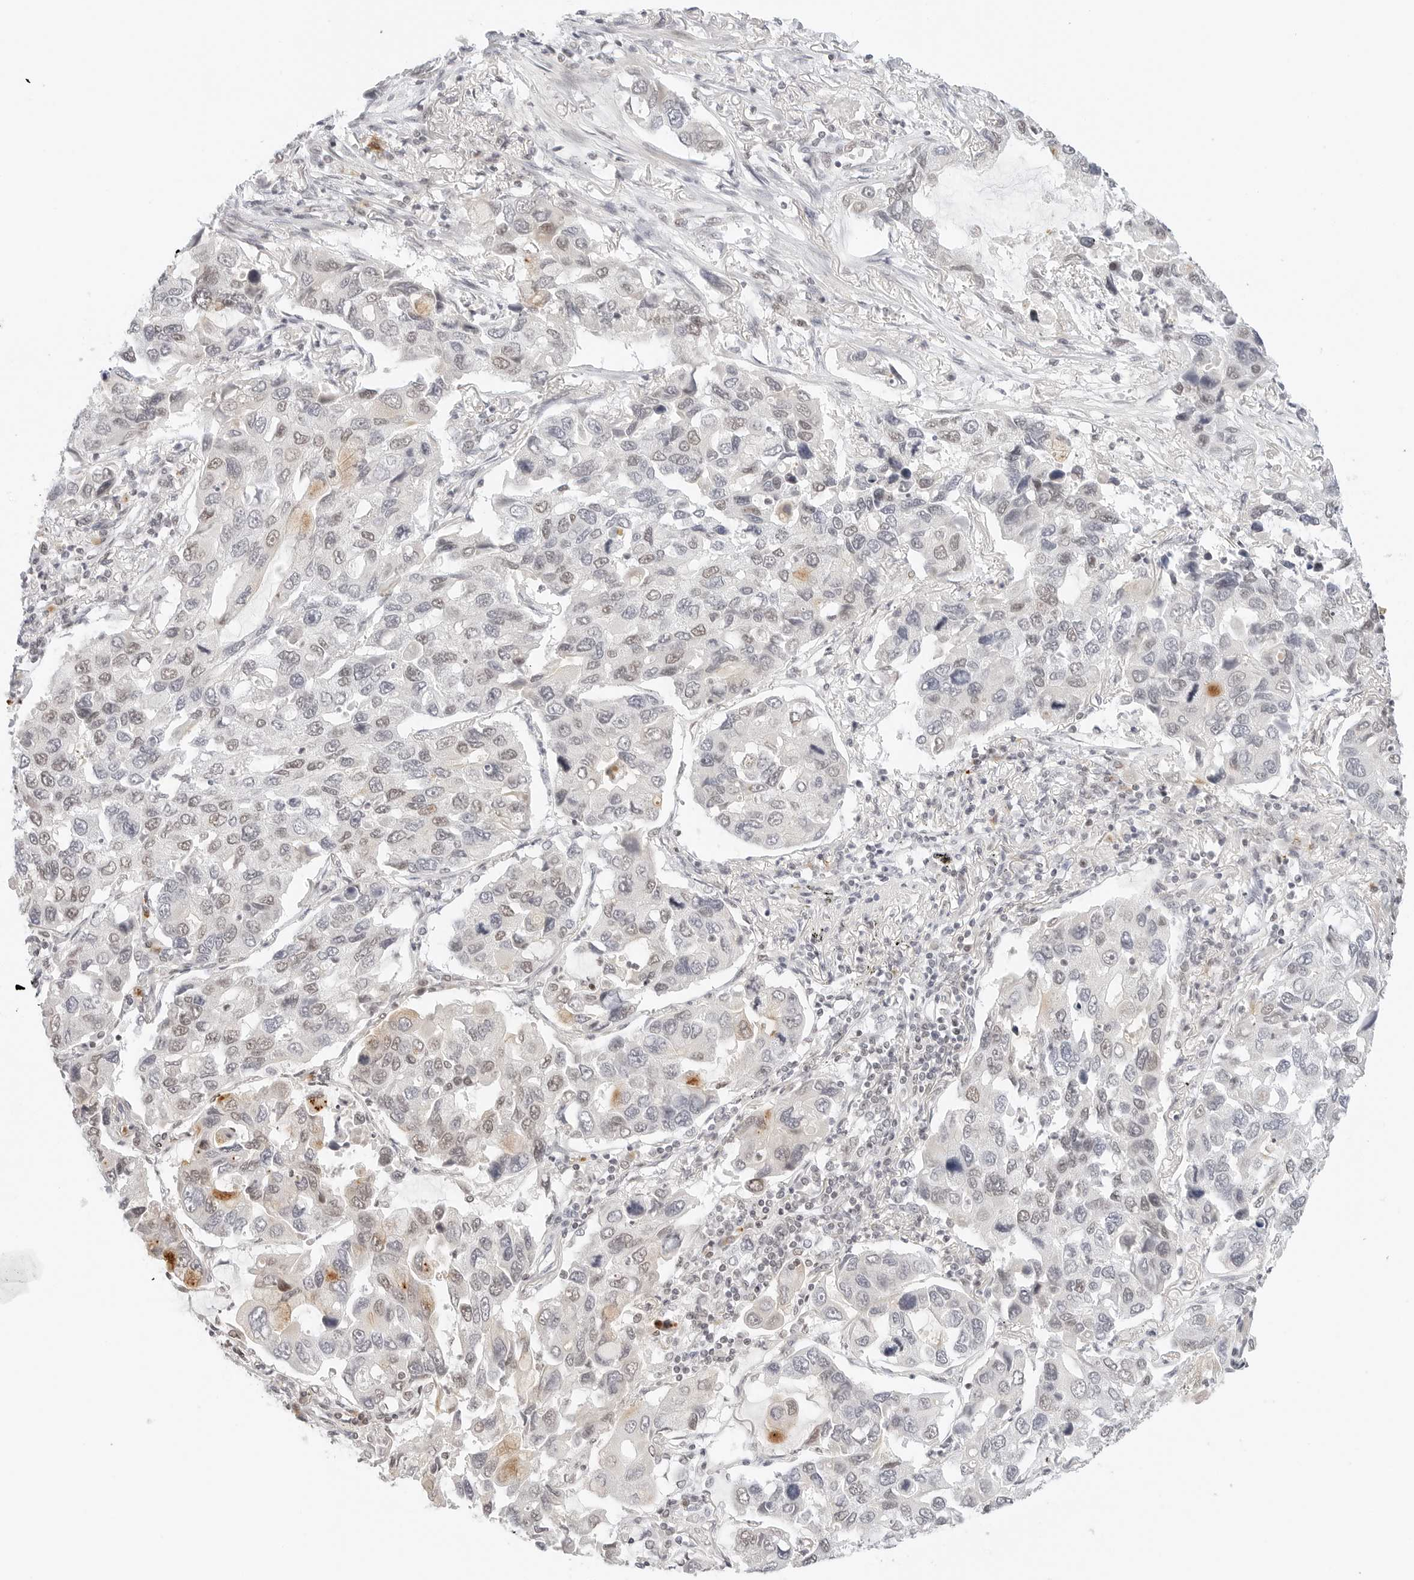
{"staining": {"intensity": "moderate", "quantity": "<25%", "location": "cytoplasmic/membranous,nuclear"}, "tissue": "lung cancer", "cell_type": "Tumor cells", "image_type": "cancer", "snomed": [{"axis": "morphology", "description": "Adenocarcinoma, NOS"}, {"axis": "topography", "description": "Lung"}], "caption": "A micrograph showing moderate cytoplasmic/membranous and nuclear positivity in about <25% of tumor cells in lung cancer (adenocarcinoma), as visualized by brown immunohistochemical staining.", "gene": "NEO1", "patient": {"sex": "male", "age": 64}}